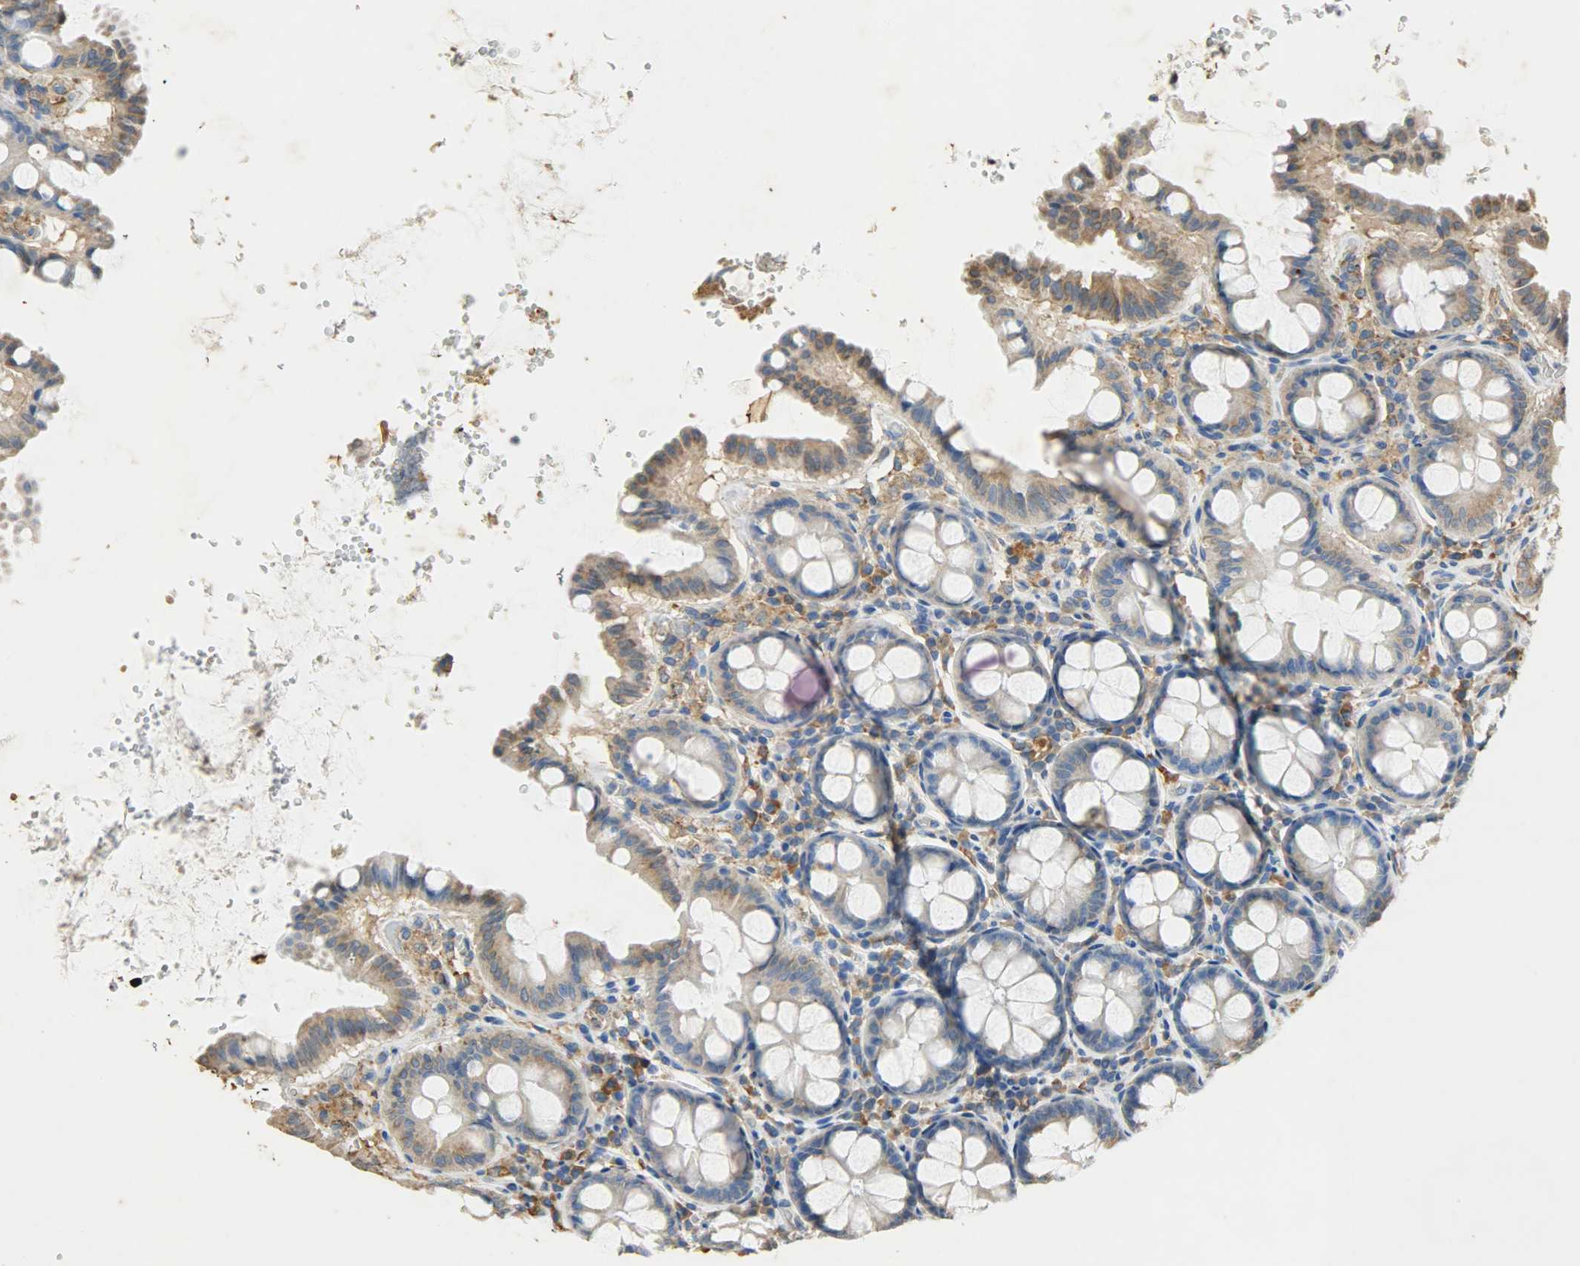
{"staining": {"intensity": "weak", "quantity": "25%-75%", "location": "cytoplasmic/membranous"}, "tissue": "colon", "cell_type": "Endothelial cells", "image_type": "normal", "snomed": [{"axis": "morphology", "description": "Normal tissue, NOS"}, {"axis": "topography", "description": "Colon"}], "caption": "Colon stained with a brown dye displays weak cytoplasmic/membranous positive staining in about 25%-75% of endothelial cells.", "gene": "HSPA5", "patient": {"sex": "female", "age": 61}}